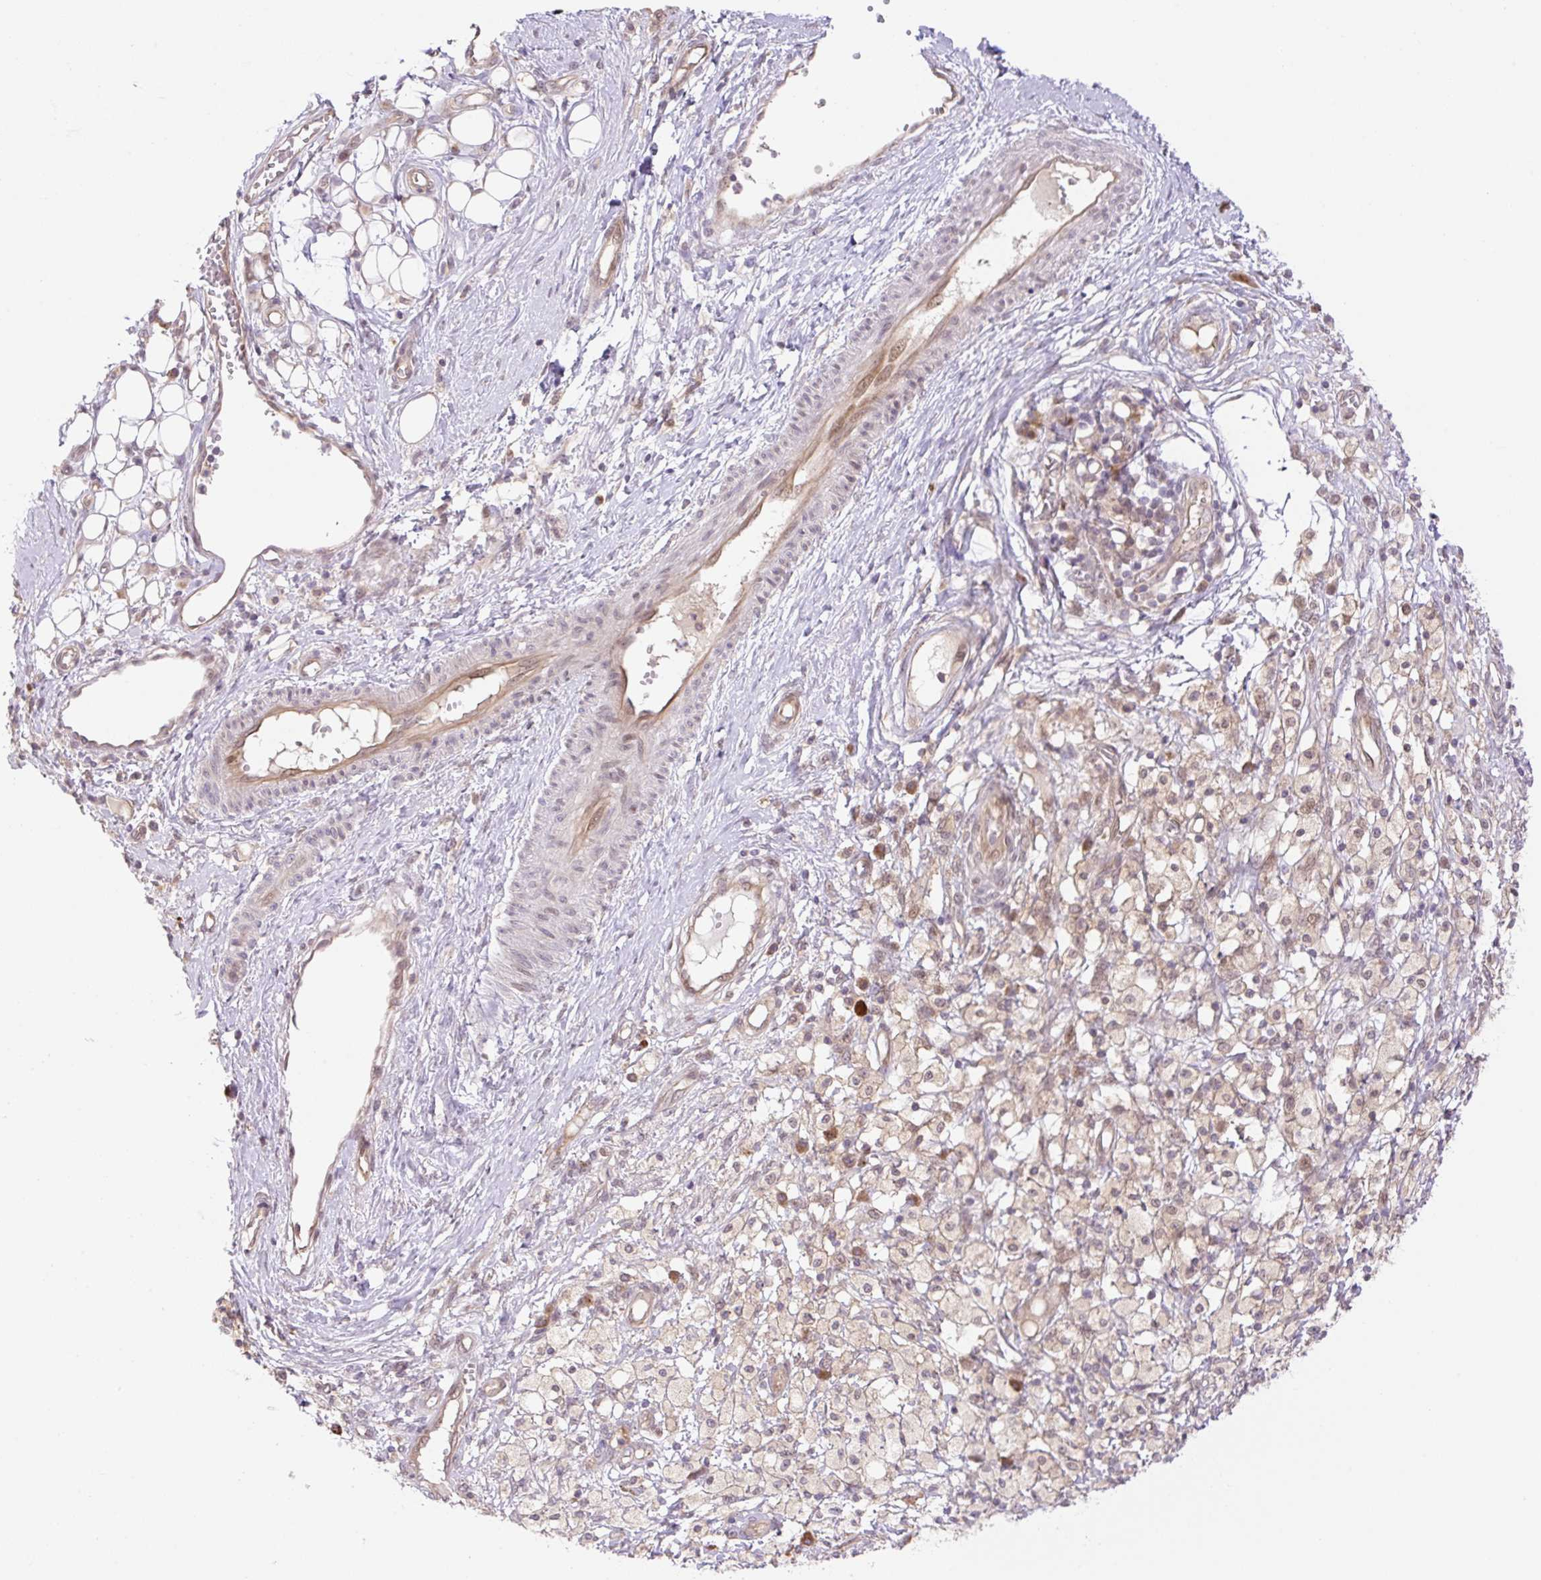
{"staining": {"intensity": "moderate", "quantity": "<25%", "location": "cytoplasmic/membranous,nuclear"}, "tissue": "ovarian cancer", "cell_type": "Tumor cells", "image_type": "cancer", "snomed": [{"axis": "morphology", "description": "Carcinoma, endometroid"}, {"axis": "topography", "description": "Ovary"}], "caption": "Immunohistochemical staining of human ovarian endometroid carcinoma demonstrates low levels of moderate cytoplasmic/membranous and nuclear protein staining in about <25% of tumor cells. Ihc stains the protein in brown and the nuclei are stained blue.", "gene": "VPS25", "patient": {"sex": "female", "age": 42}}